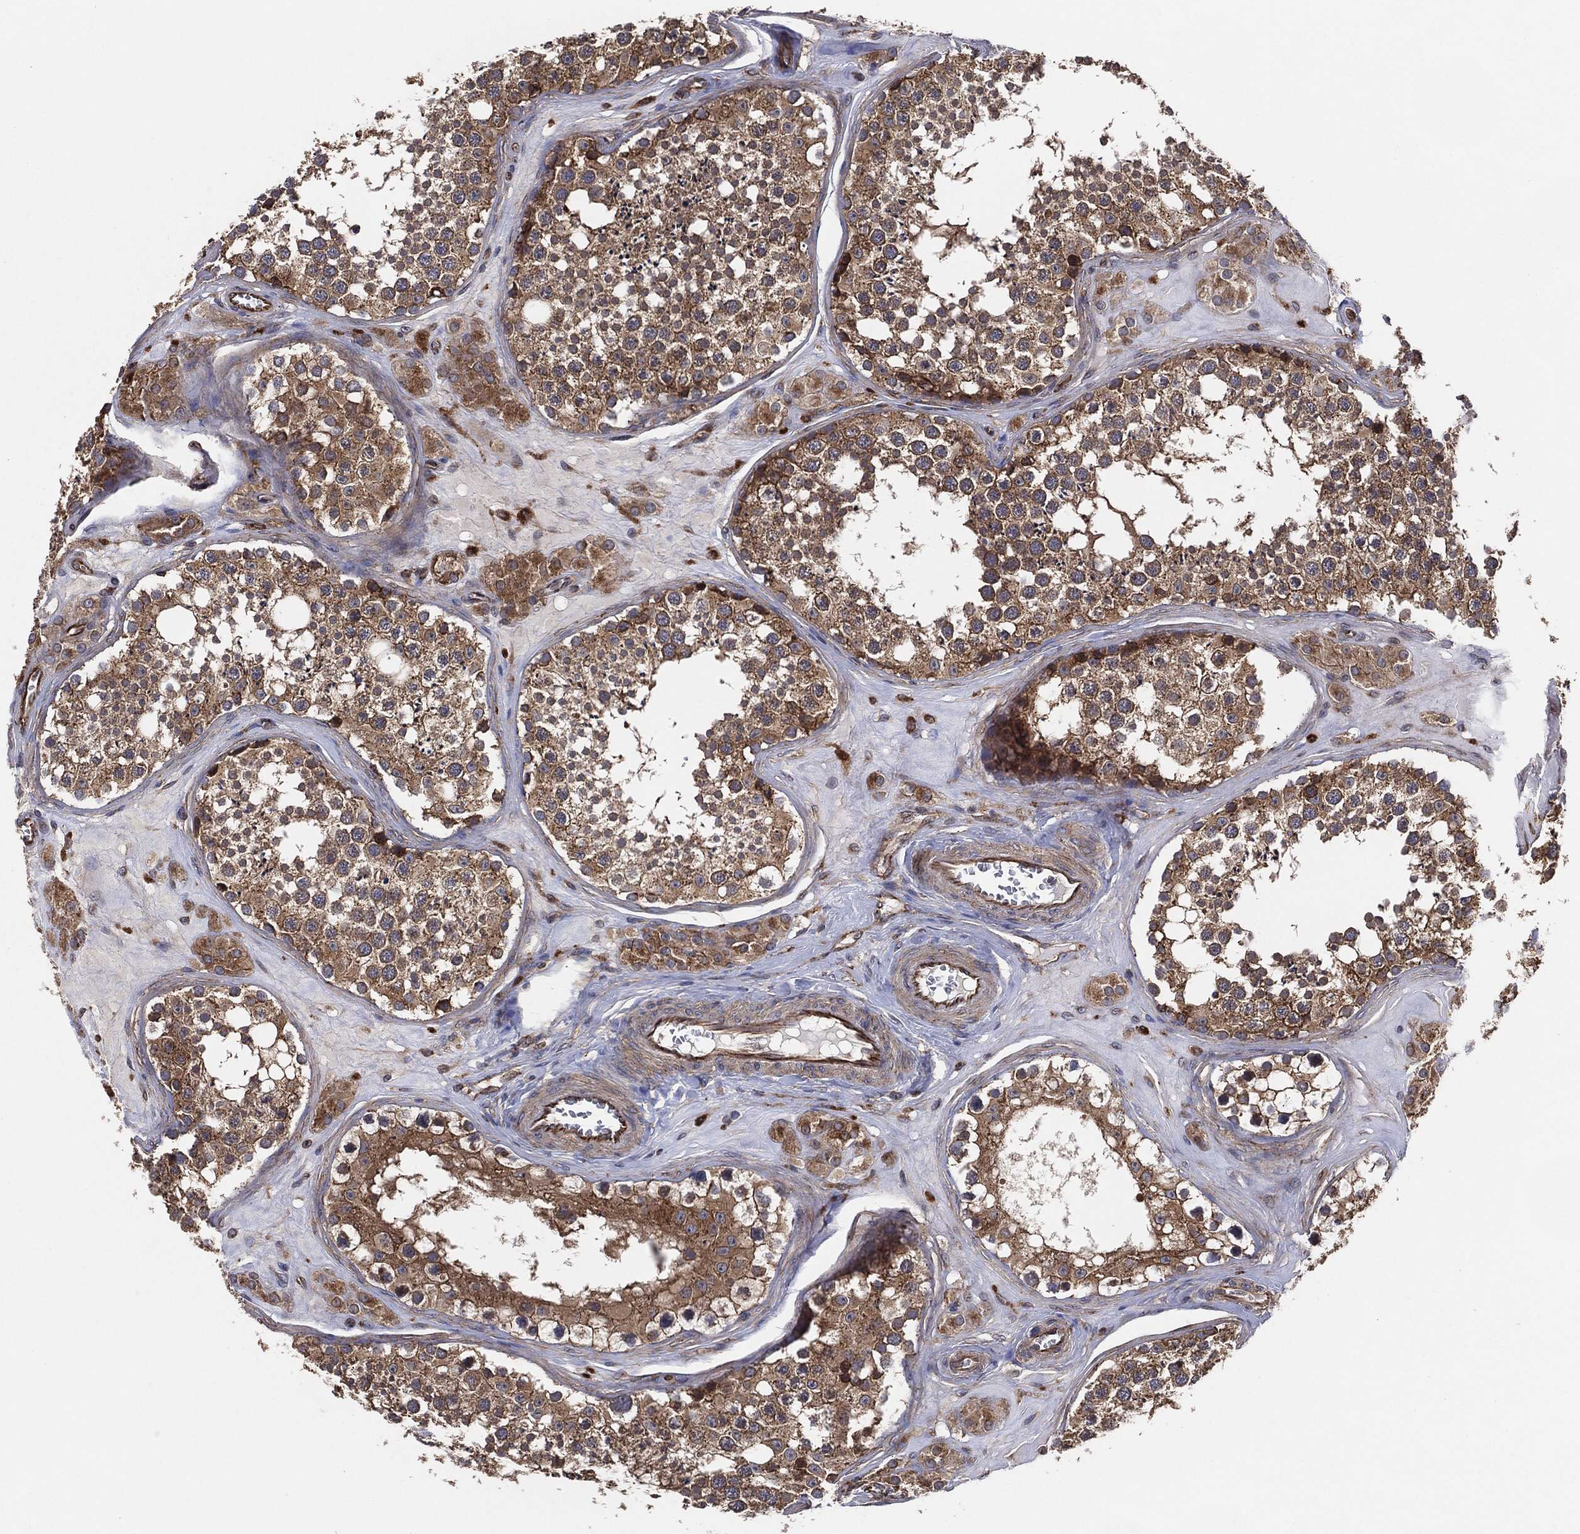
{"staining": {"intensity": "strong", "quantity": "<25%", "location": "cytoplasmic/membranous"}, "tissue": "testis", "cell_type": "Cells in seminiferous ducts", "image_type": "normal", "snomed": [{"axis": "morphology", "description": "Normal tissue, NOS"}, {"axis": "topography", "description": "Testis"}], "caption": "Immunohistochemical staining of unremarkable human testis shows <25% levels of strong cytoplasmic/membranous protein expression in approximately <25% of cells in seminiferous ducts.", "gene": "CTNNA1", "patient": {"sex": "male", "age": 31}}